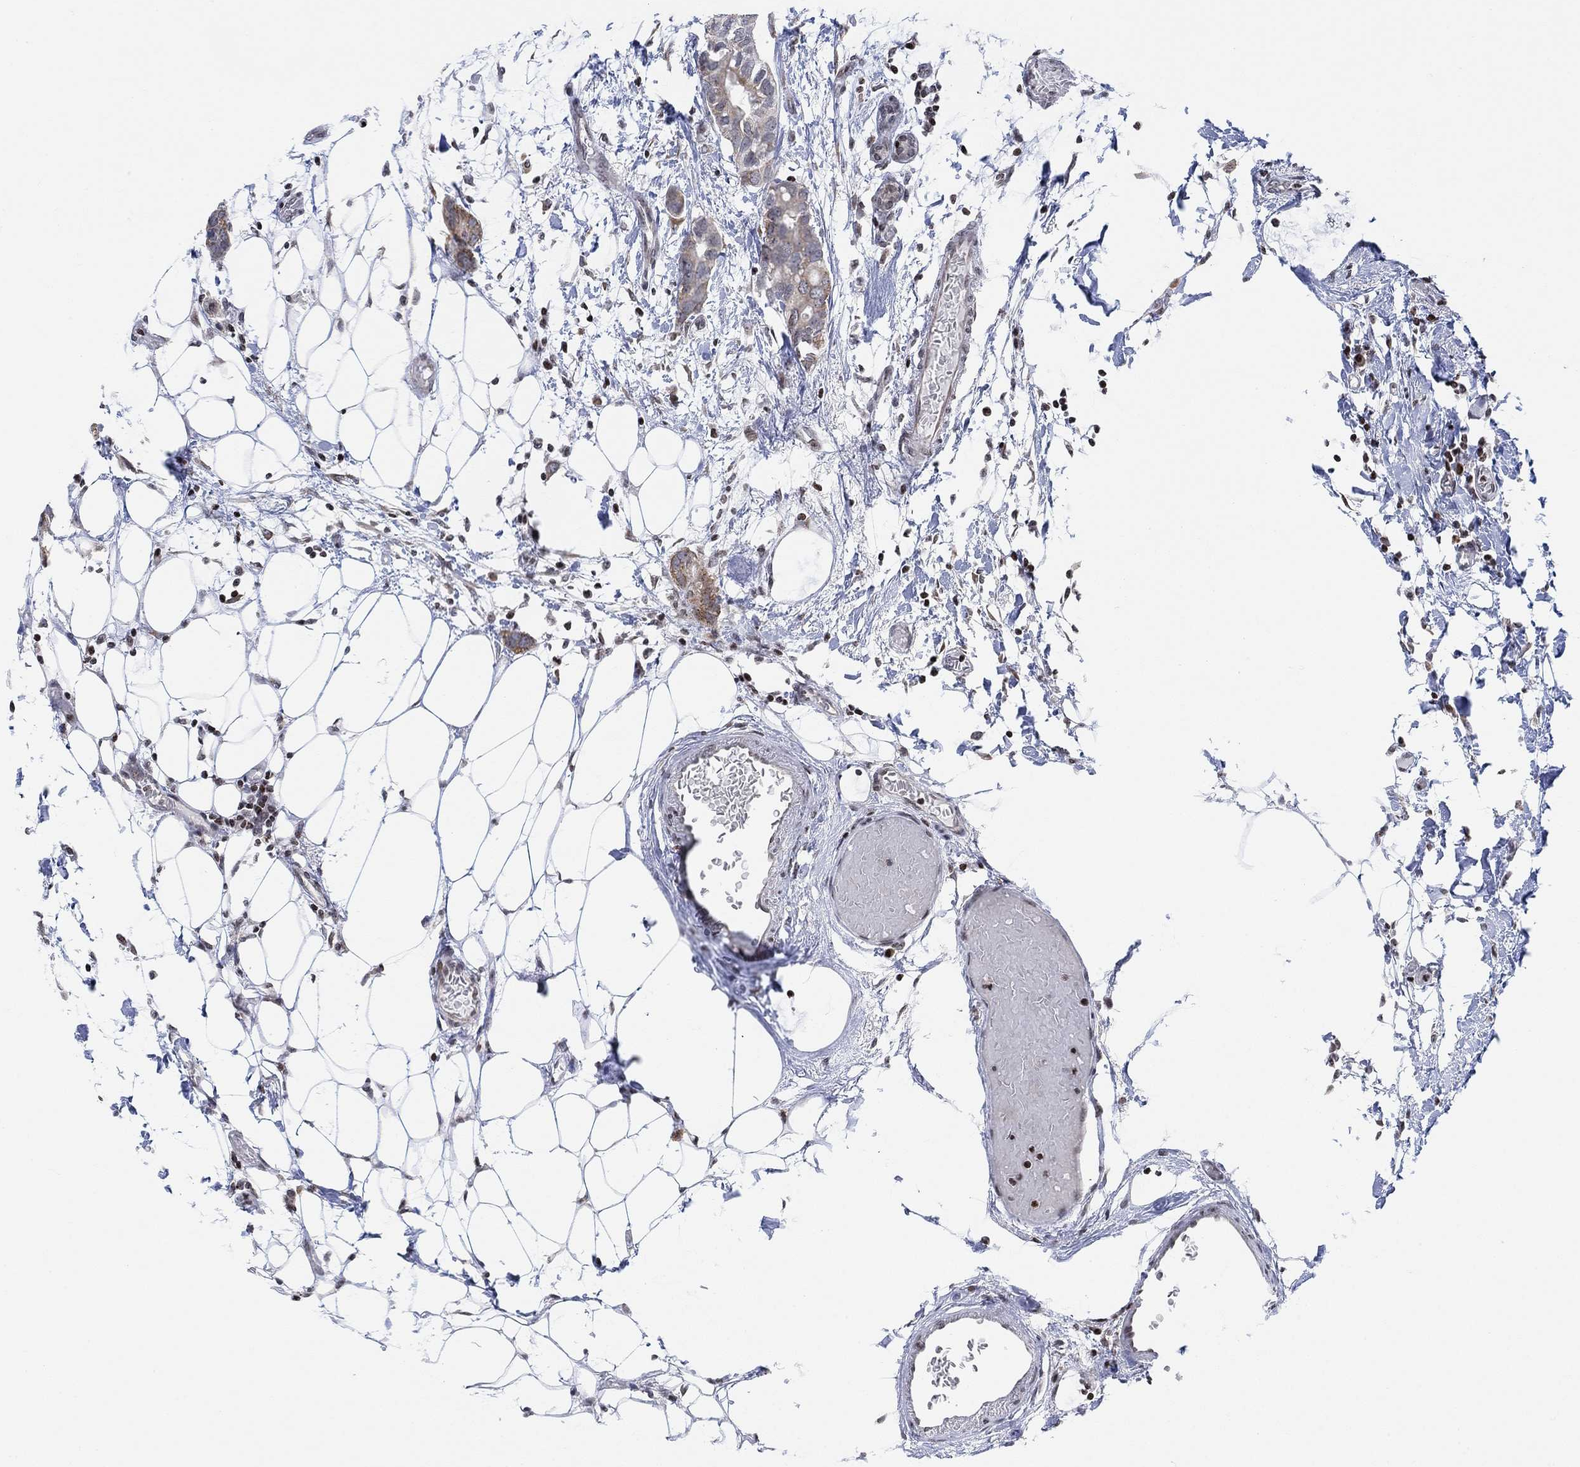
{"staining": {"intensity": "weak", "quantity": "<25%", "location": "cytoplasmic/membranous"}, "tissue": "breast cancer", "cell_type": "Tumor cells", "image_type": "cancer", "snomed": [{"axis": "morphology", "description": "Duct carcinoma"}, {"axis": "topography", "description": "Breast"}], "caption": "A micrograph of intraductal carcinoma (breast) stained for a protein displays no brown staining in tumor cells. (Stains: DAB (3,3'-diaminobenzidine) immunohistochemistry (IHC) with hematoxylin counter stain, Microscopy: brightfield microscopy at high magnification).", "gene": "ABHD14A", "patient": {"sex": "female", "age": 83}}